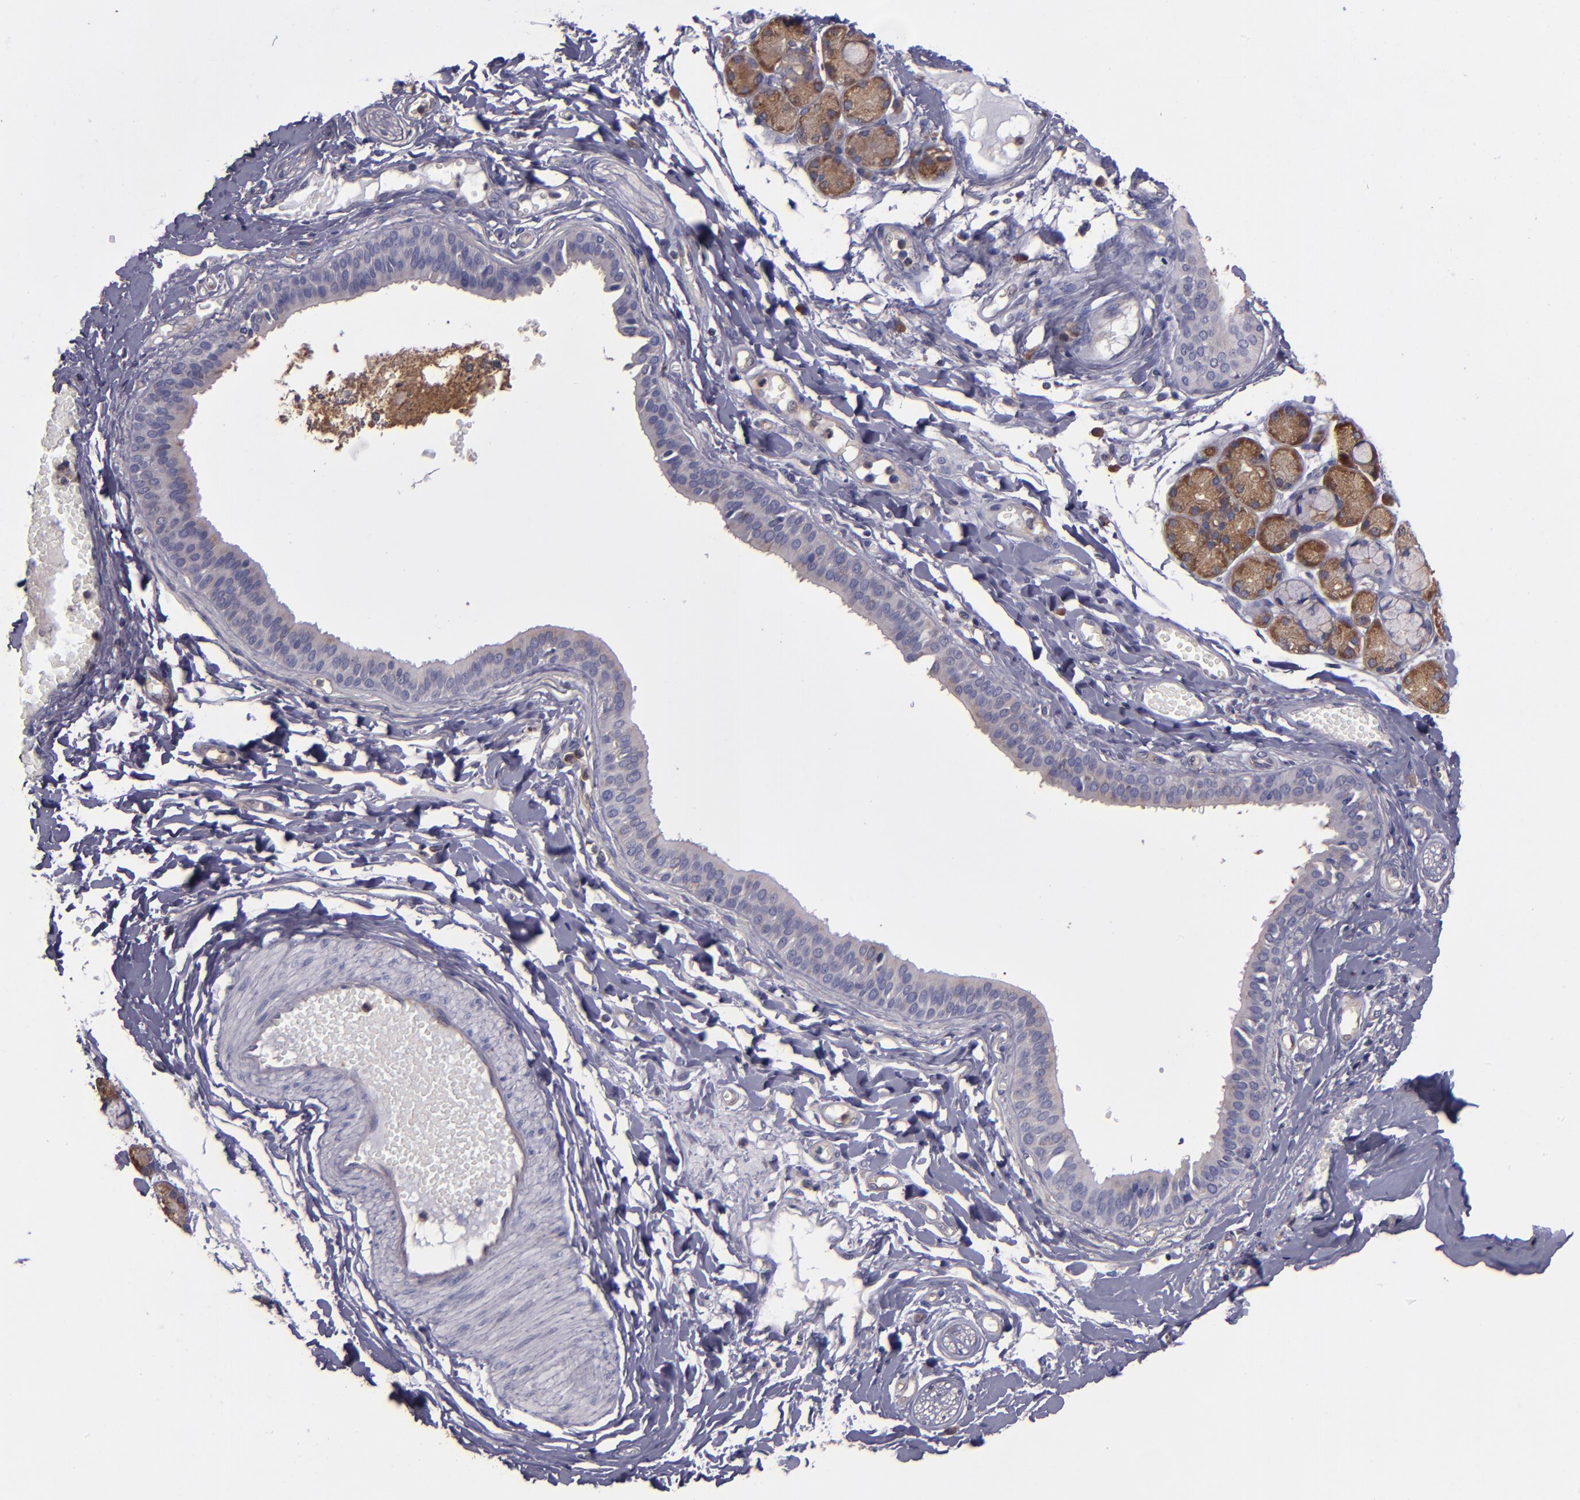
{"staining": {"intensity": "moderate", "quantity": ">75%", "location": "cytoplasmic/membranous"}, "tissue": "salivary gland", "cell_type": "Glandular cells", "image_type": "normal", "snomed": [{"axis": "morphology", "description": "Normal tissue, NOS"}, {"axis": "topography", "description": "Skeletal muscle"}, {"axis": "topography", "description": "Oral tissue"}, {"axis": "topography", "description": "Salivary gland"}, {"axis": "topography", "description": "Peripheral nerve tissue"}], "caption": "Salivary gland stained with IHC demonstrates moderate cytoplasmic/membranous staining in about >75% of glandular cells. The staining was performed using DAB (3,3'-diaminobenzidine) to visualize the protein expression in brown, while the nuclei were stained in blue with hematoxylin (Magnification: 20x).", "gene": "CARS1", "patient": {"sex": "male", "age": 54}}